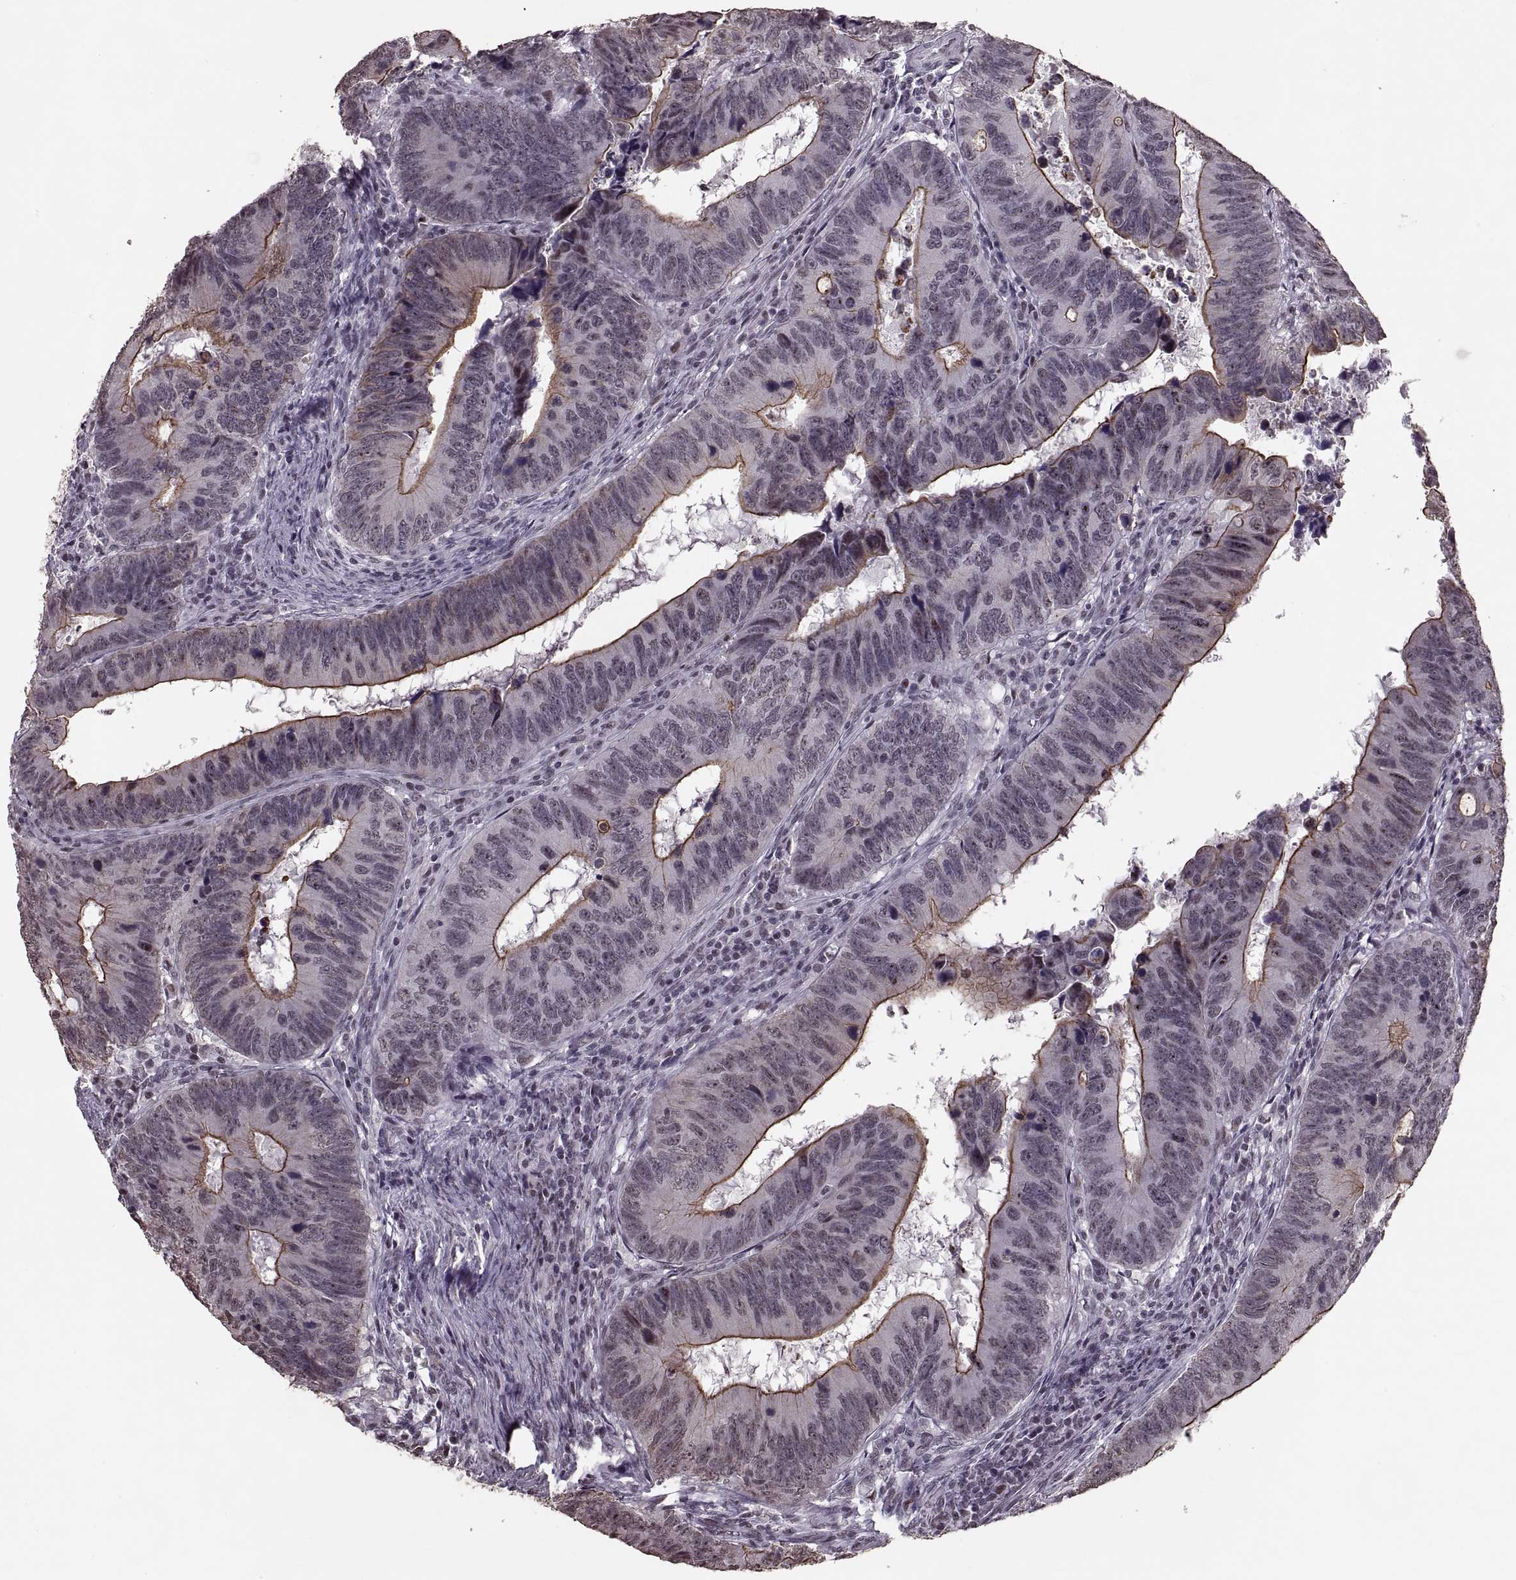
{"staining": {"intensity": "moderate", "quantity": "25%-75%", "location": "cytoplasmic/membranous"}, "tissue": "colorectal cancer", "cell_type": "Tumor cells", "image_type": "cancer", "snomed": [{"axis": "morphology", "description": "Adenocarcinoma, NOS"}, {"axis": "topography", "description": "Colon"}], "caption": "A high-resolution micrograph shows immunohistochemistry staining of colorectal adenocarcinoma, which displays moderate cytoplasmic/membranous staining in about 25%-75% of tumor cells. Using DAB (brown) and hematoxylin (blue) stains, captured at high magnification using brightfield microscopy.", "gene": "PALS1", "patient": {"sex": "female", "age": 82}}